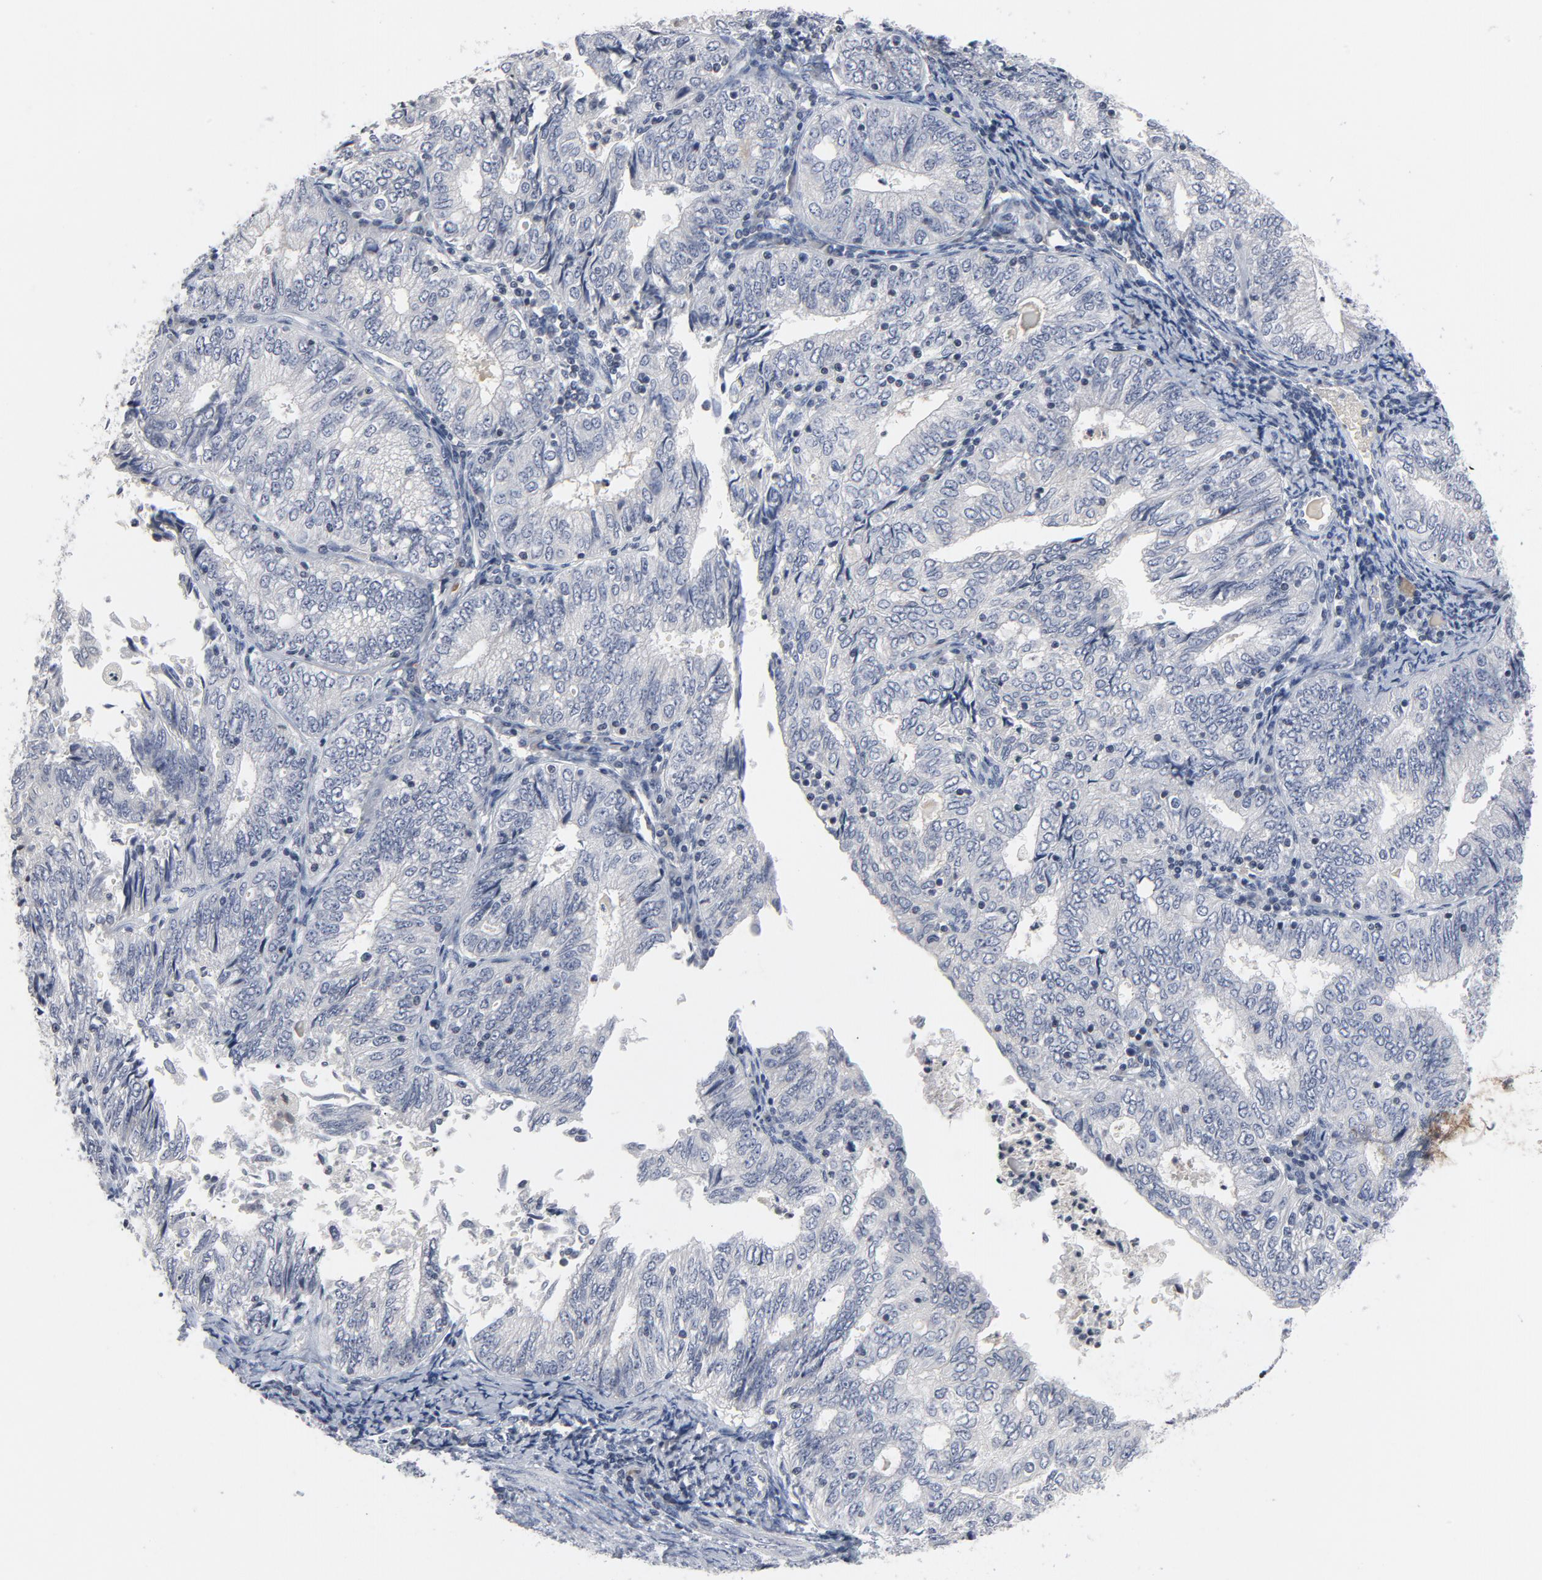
{"staining": {"intensity": "negative", "quantity": "none", "location": "none"}, "tissue": "endometrial cancer", "cell_type": "Tumor cells", "image_type": "cancer", "snomed": [{"axis": "morphology", "description": "Adenocarcinoma, NOS"}, {"axis": "topography", "description": "Endometrium"}], "caption": "Immunohistochemical staining of human endometrial cancer displays no significant positivity in tumor cells.", "gene": "TCL1A", "patient": {"sex": "female", "age": 69}}